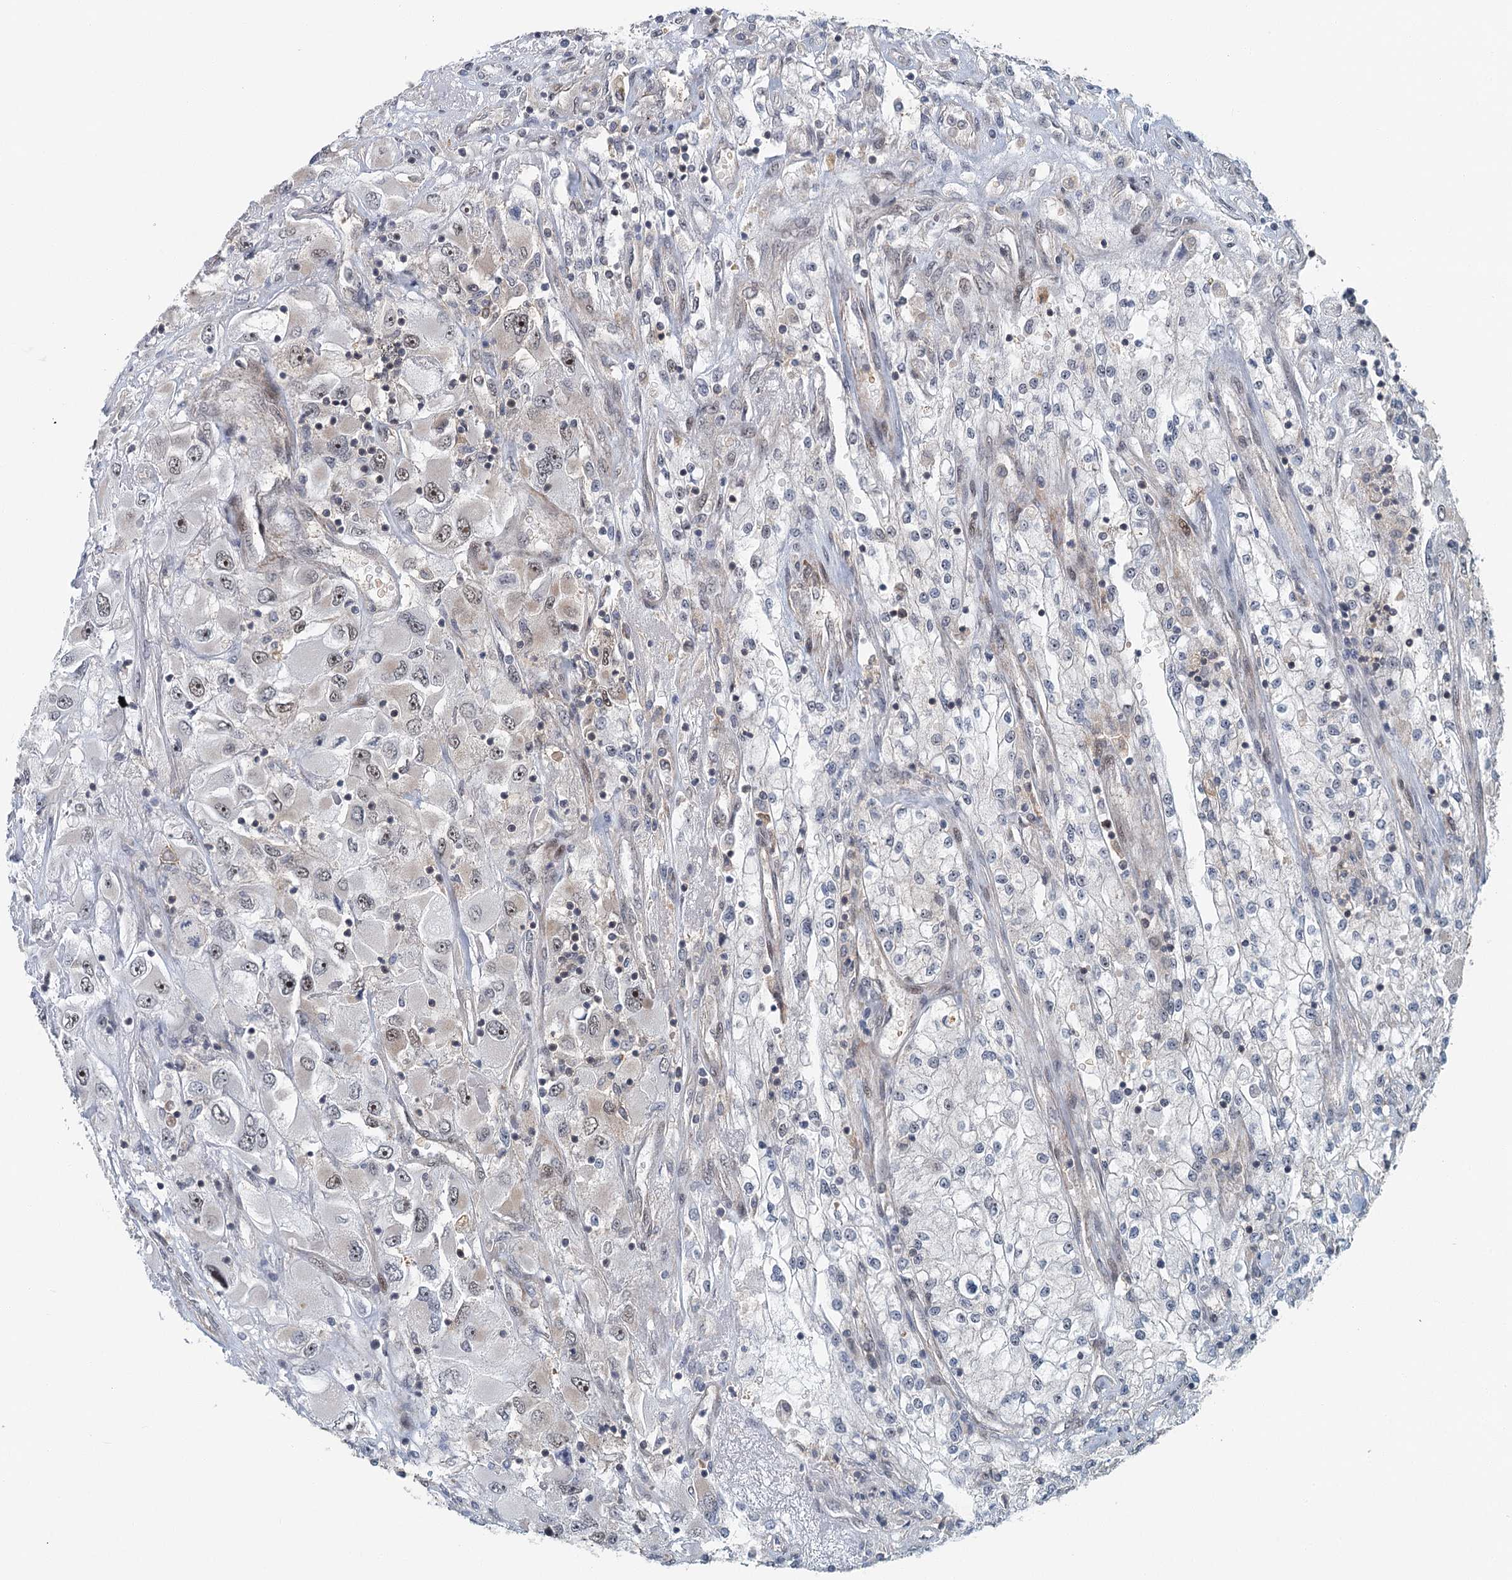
{"staining": {"intensity": "weak", "quantity": "<25%", "location": "nuclear"}, "tissue": "renal cancer", "cell_type": "Tumor cells", "image_type": "cancer", "snomed": [{"axis": "morphology", "description": "Adenocarcinoma, NOS"}, {"axis": "topography", "description": "Kidney"}], "caption": "IHC of renal adenocarcinoma displays no positivity in tumor cells. Brightfield microscopy of immunohistochemistry stained with DAB (brown) and hematoxylin (blue), captured at high magnification.", "gene": "TAS2R42", "patient": {"sex": "female", "age": 52}}